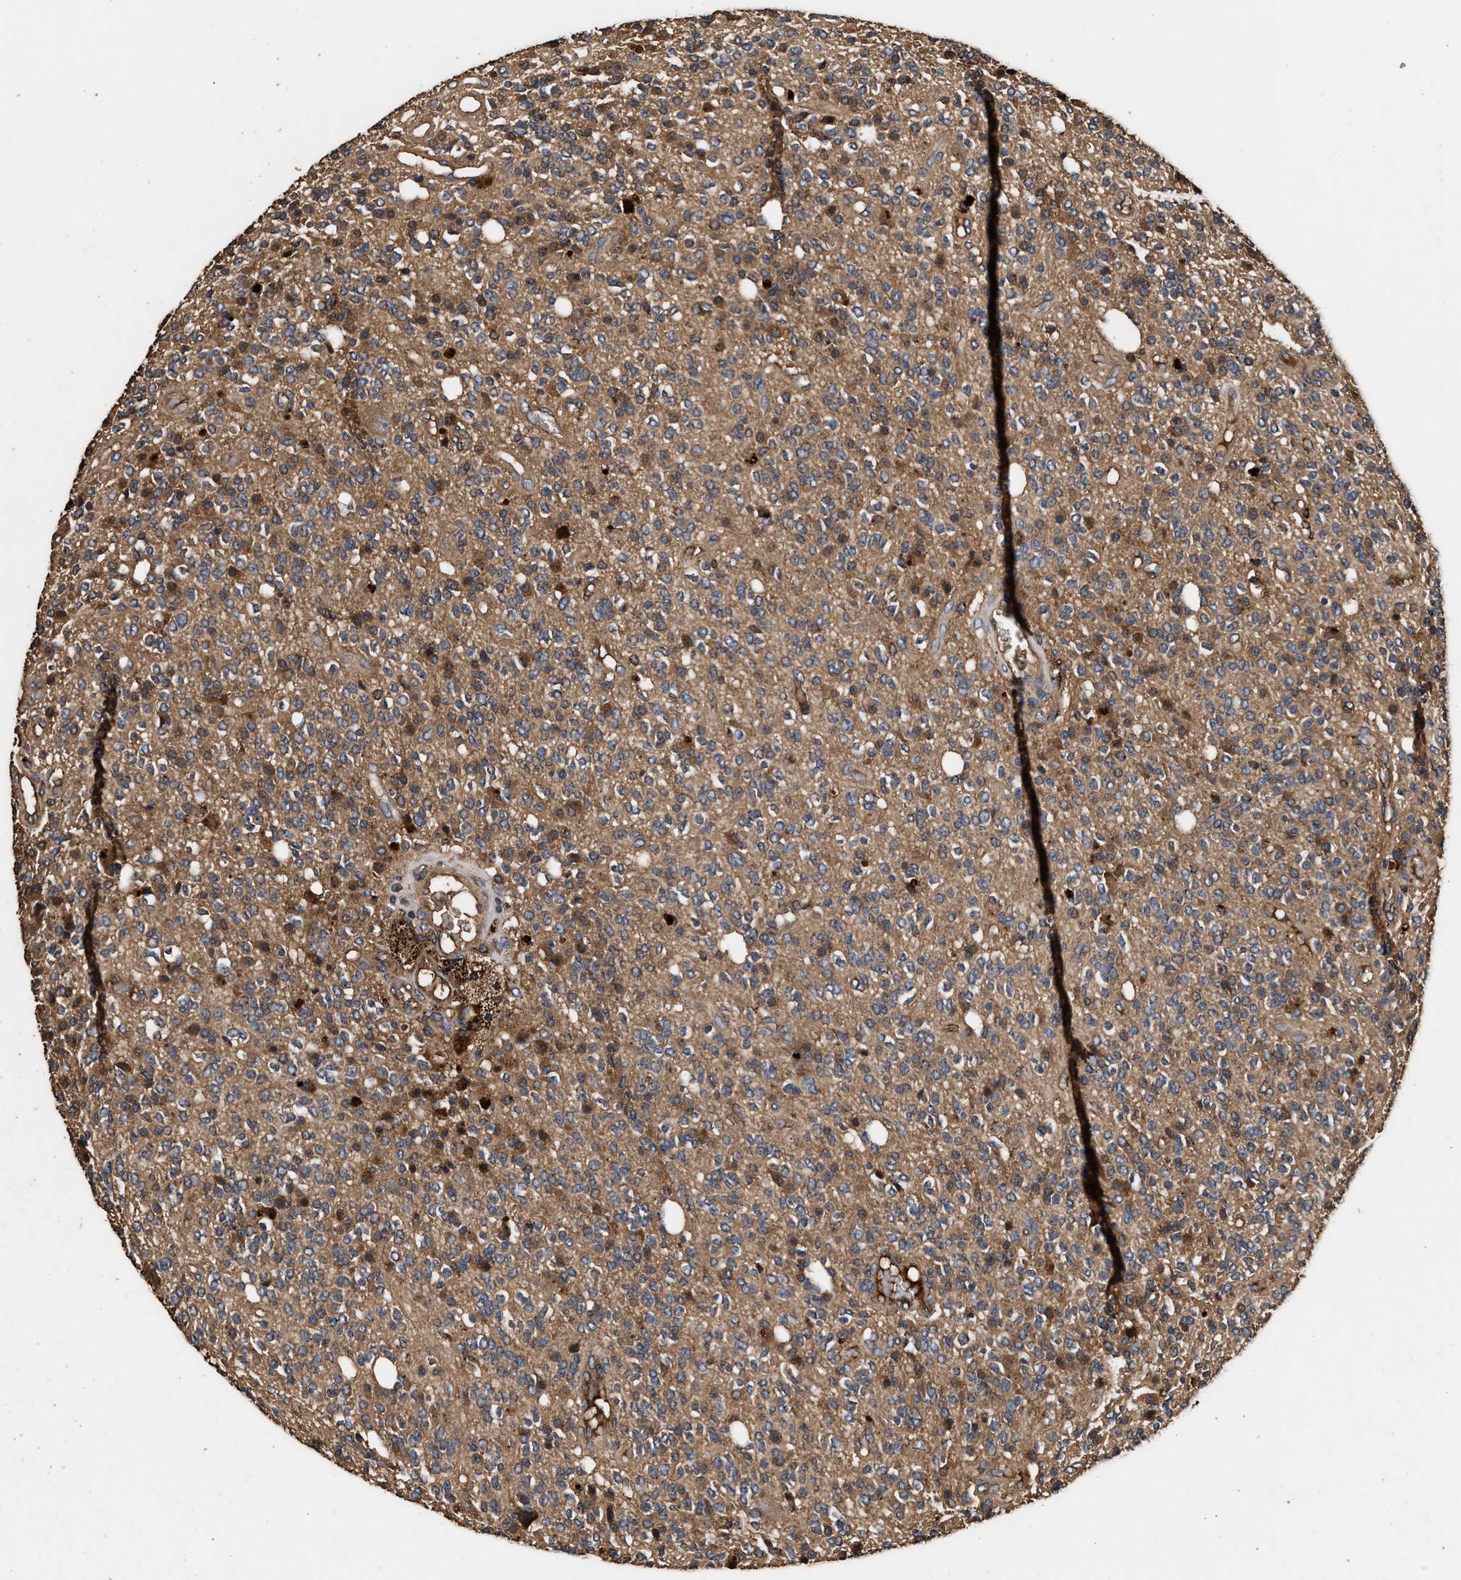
{"staining": {"intensity": "moderate", "quantity": "25%-75%", "location": "cytoplasmic/membranous"}, "tissue": "glioma", "cell_type": "Tumor cells", "image_type": "cancer", "snomed": [{"axis": "morphology", "description": "Glioma, malignant, High grade"}, {"axis": "topography", "description": "Brain"}], "caption": "High-grade glioma (malignant) stained with a protein marker displays moderate staining in tumor cells.", "gene": "KYAT1", "patient": {"sex": "male", "age": 34}}